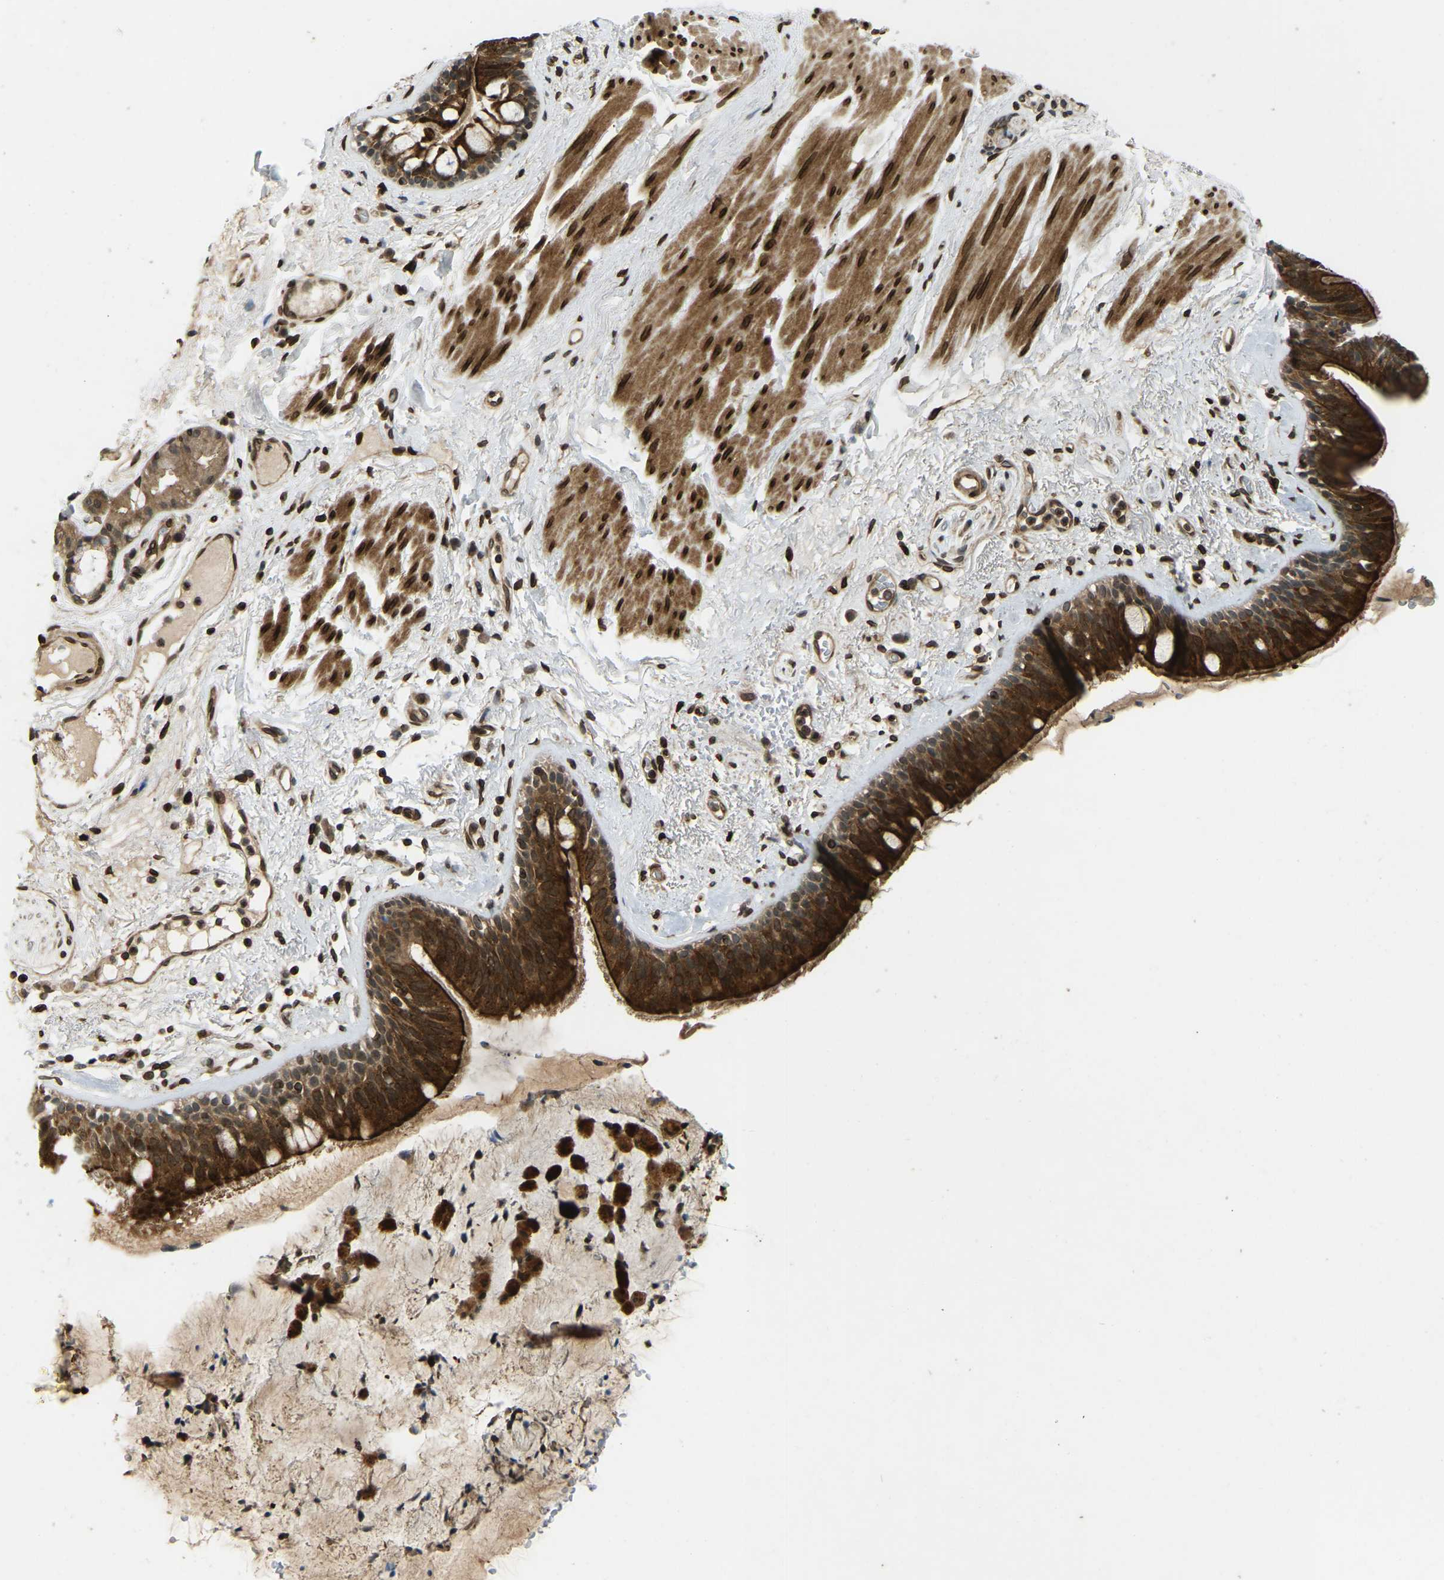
{"staining": {"intensity": "strong", "quantity": ">75%", "location": "cytoplasmic/membranous,nuclear"}, "tissue": "bronchus", "cell_type": "Respiratory epithelial cells", "image_type": "normal", "snomed": [{"axis": "morphology", "description": "Normal tissue, NOS"}, {"axis": "topography", "description": "Cartilage tissue"}], "caption": "Human bronchus stained for a protein (brown) demonstrates strong cytoplasmic/membranous,nuclear positive expression in about >75% of respiratory epithelial cells.", "gene": "SYNE1", "patient": {"sex": "female", "age": 63}}